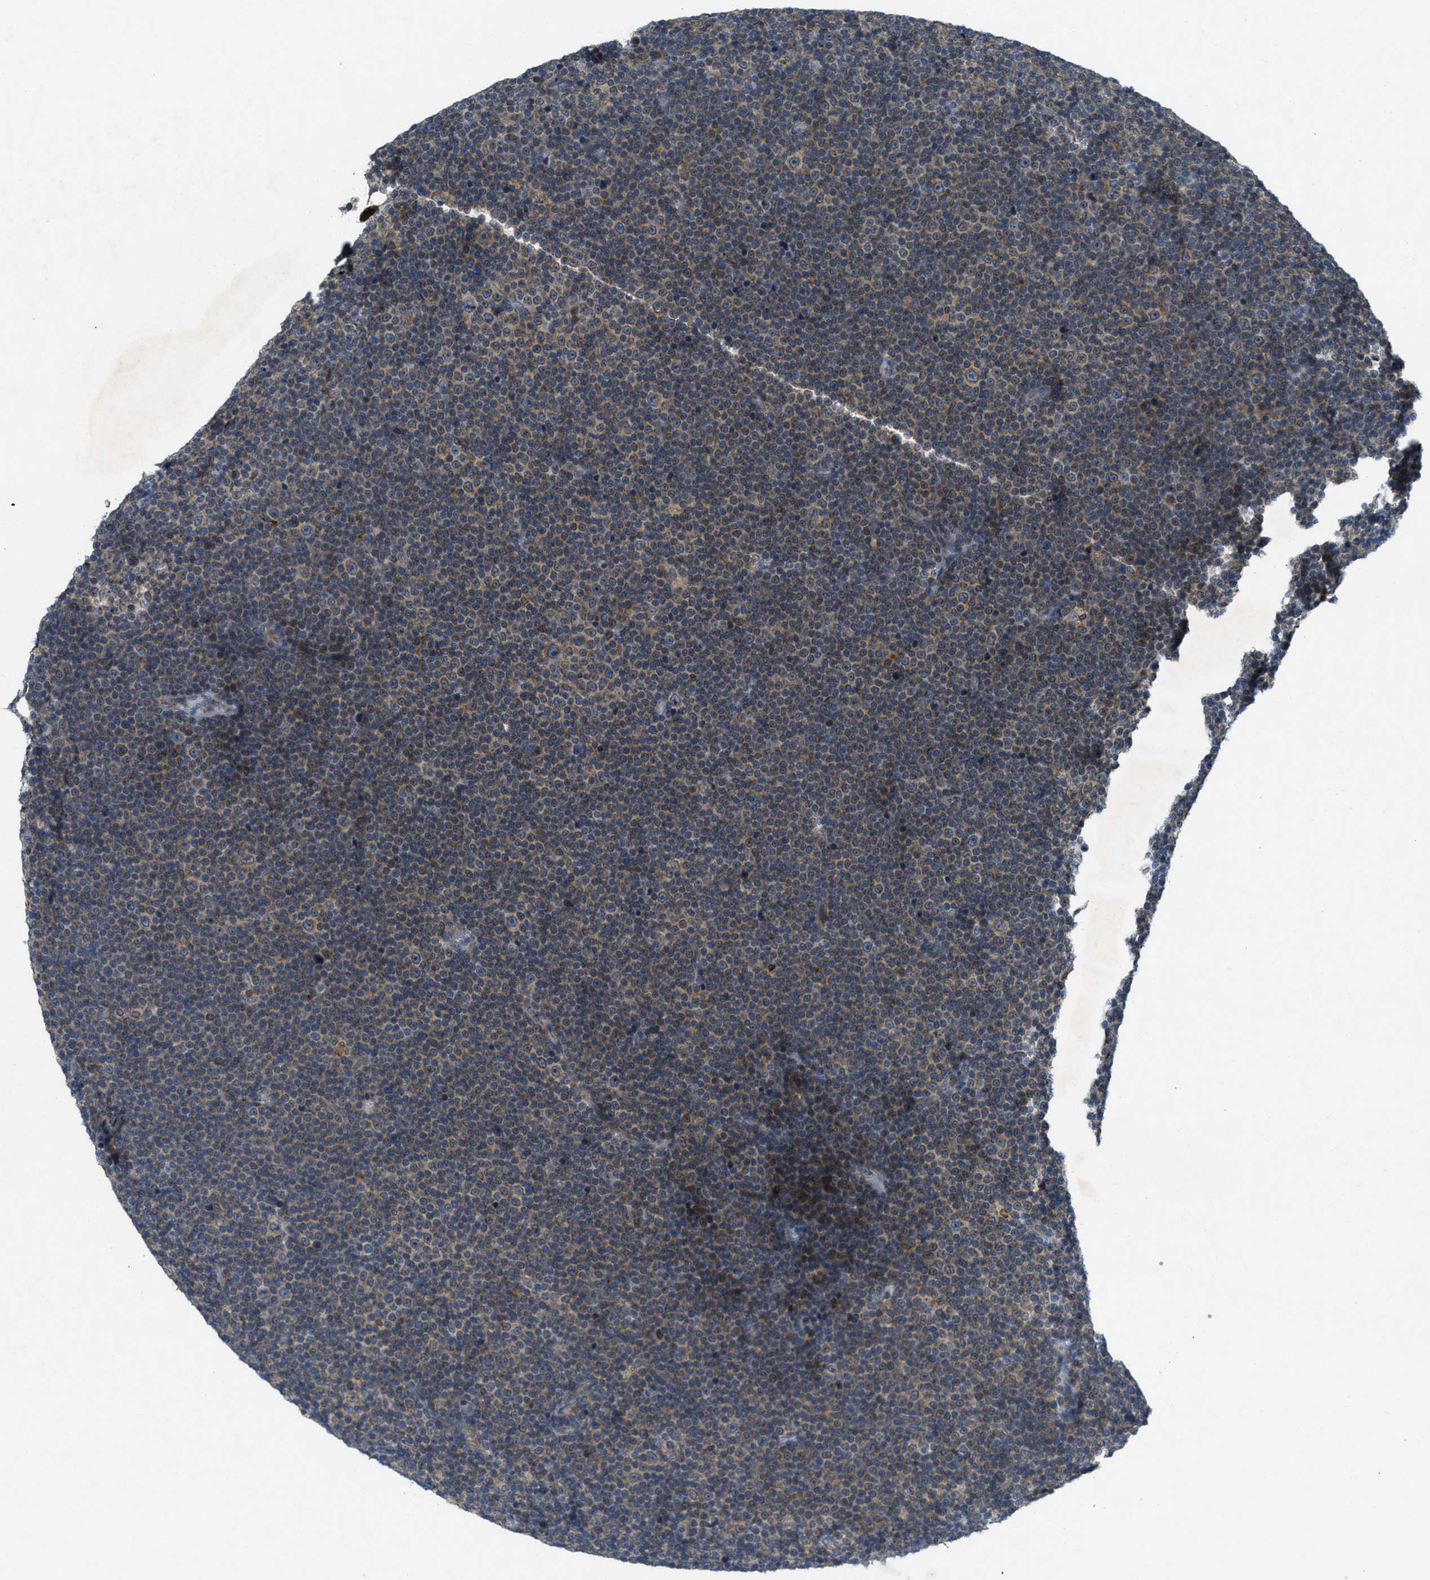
{"staining": {"intensity": "moderate", "quantity": "25%-75%", "location": "cytoplasmic/membranous"}, "tissue": "lymphoma", "cell_type": "Tumor cells", "image_type": "cancer", "snomed": [{"axis": "morphology", "description": "Malignant lymphoma, non-Hodgkin's type, Low grade"}, {"axis": "topography", "description": "Lymph node"}], "caption": "Lymphoma stained for a protein (brown) demonstrates moderate cytoplasmic/membranous positive positivity in approximately 25%-75% of tumor cells.", "gene": "SIGMAR1", "patient": {"sex": "female", "age": 67}}